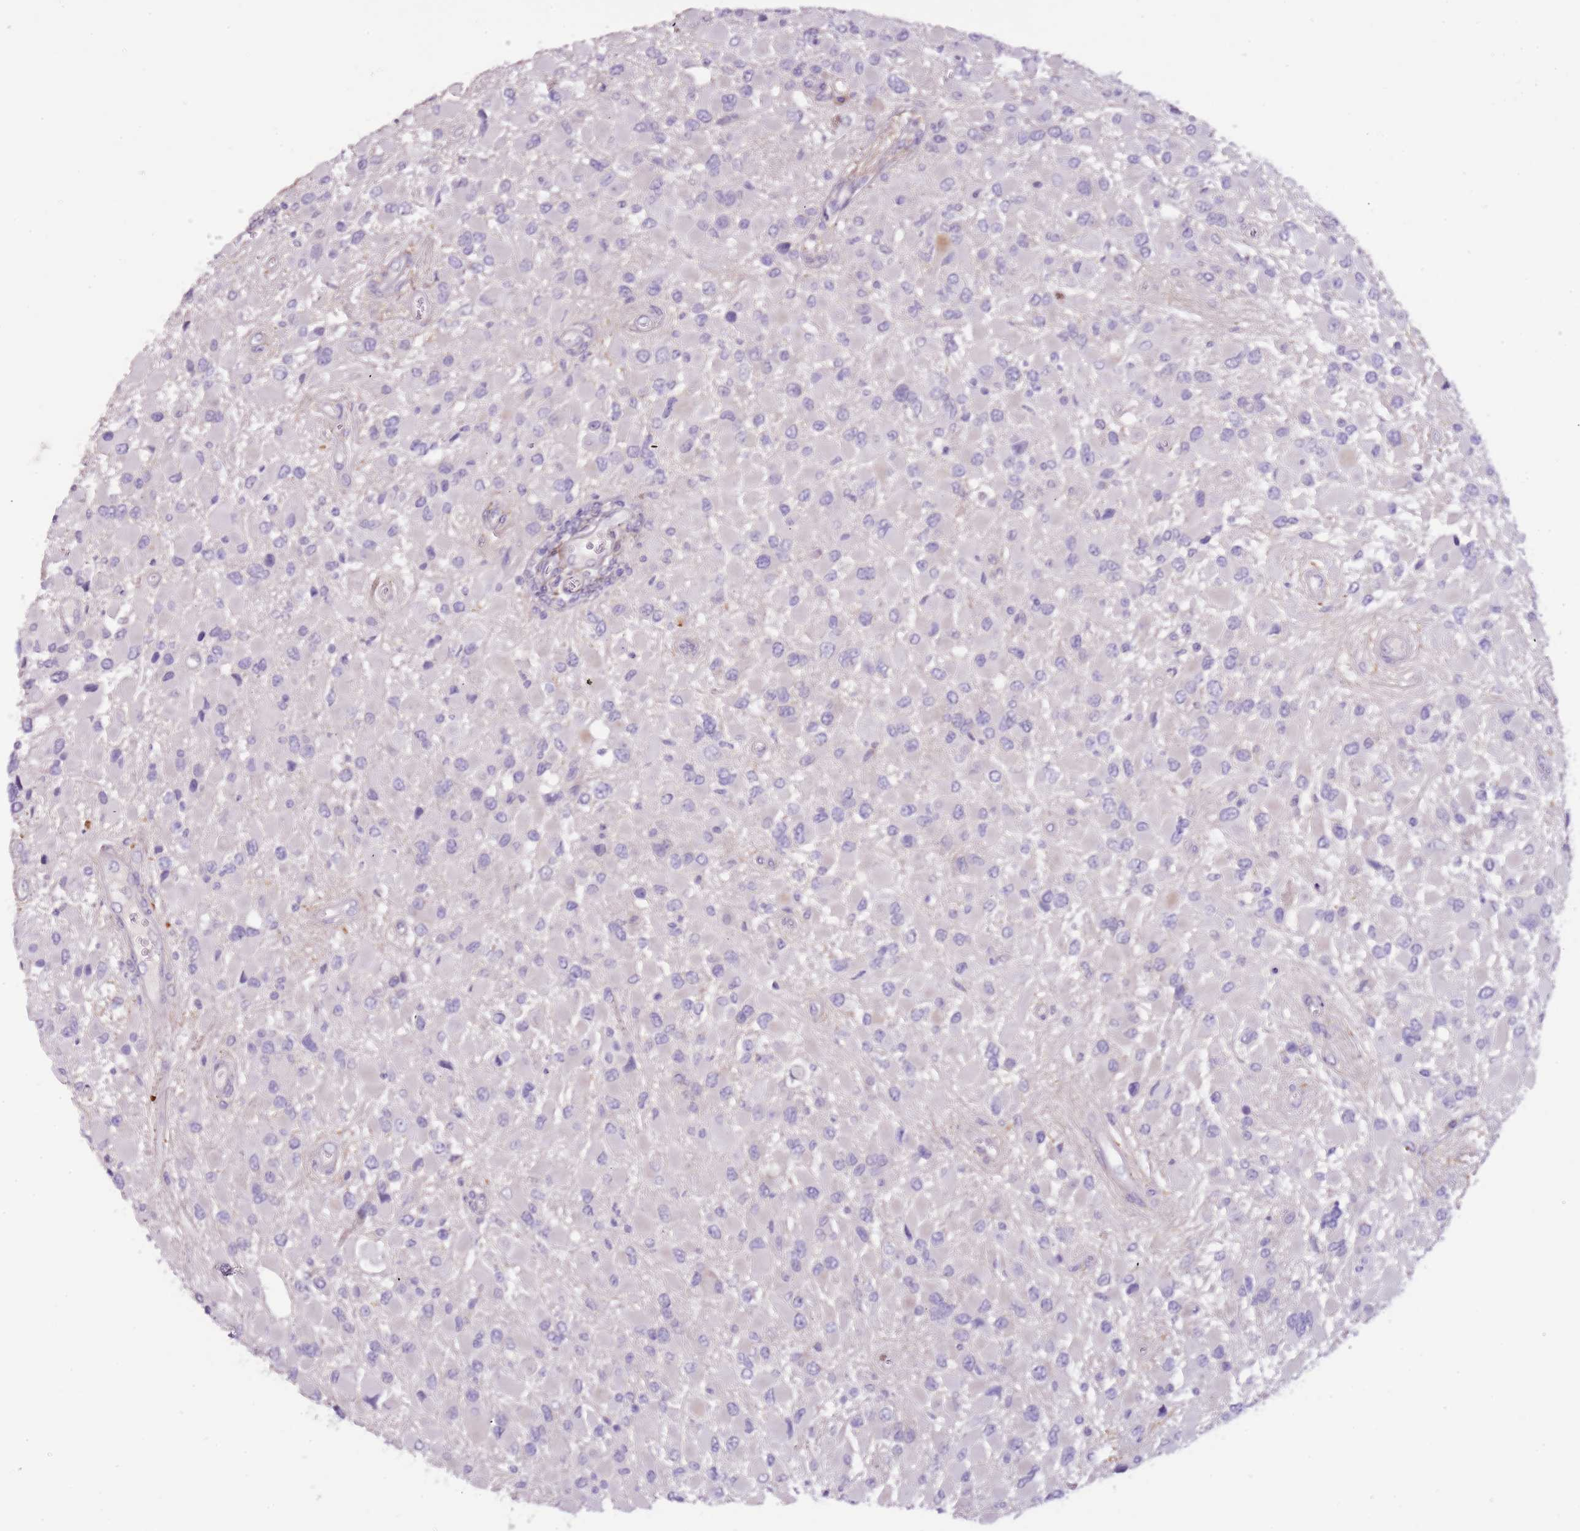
{"staining": {"intensity": "negative", "quantity": "none", "location": "none"}, "tissue": "glioma", "cell_type": "Tumor cells", "image_type": "cancer", "snomed": [{"axis": "morphology", "description": "Glioma, malignant, High grade"}, {"axis": "topography", "description": "Brain"}], "caption": "Immunohistochemistry image of human malignant glioma (high-grade) stained for a protein (brown), which demonstrates no expression in tumor cells.", "gene": "NKX2-3", "patient": {"sex": "male", "age": 53}}